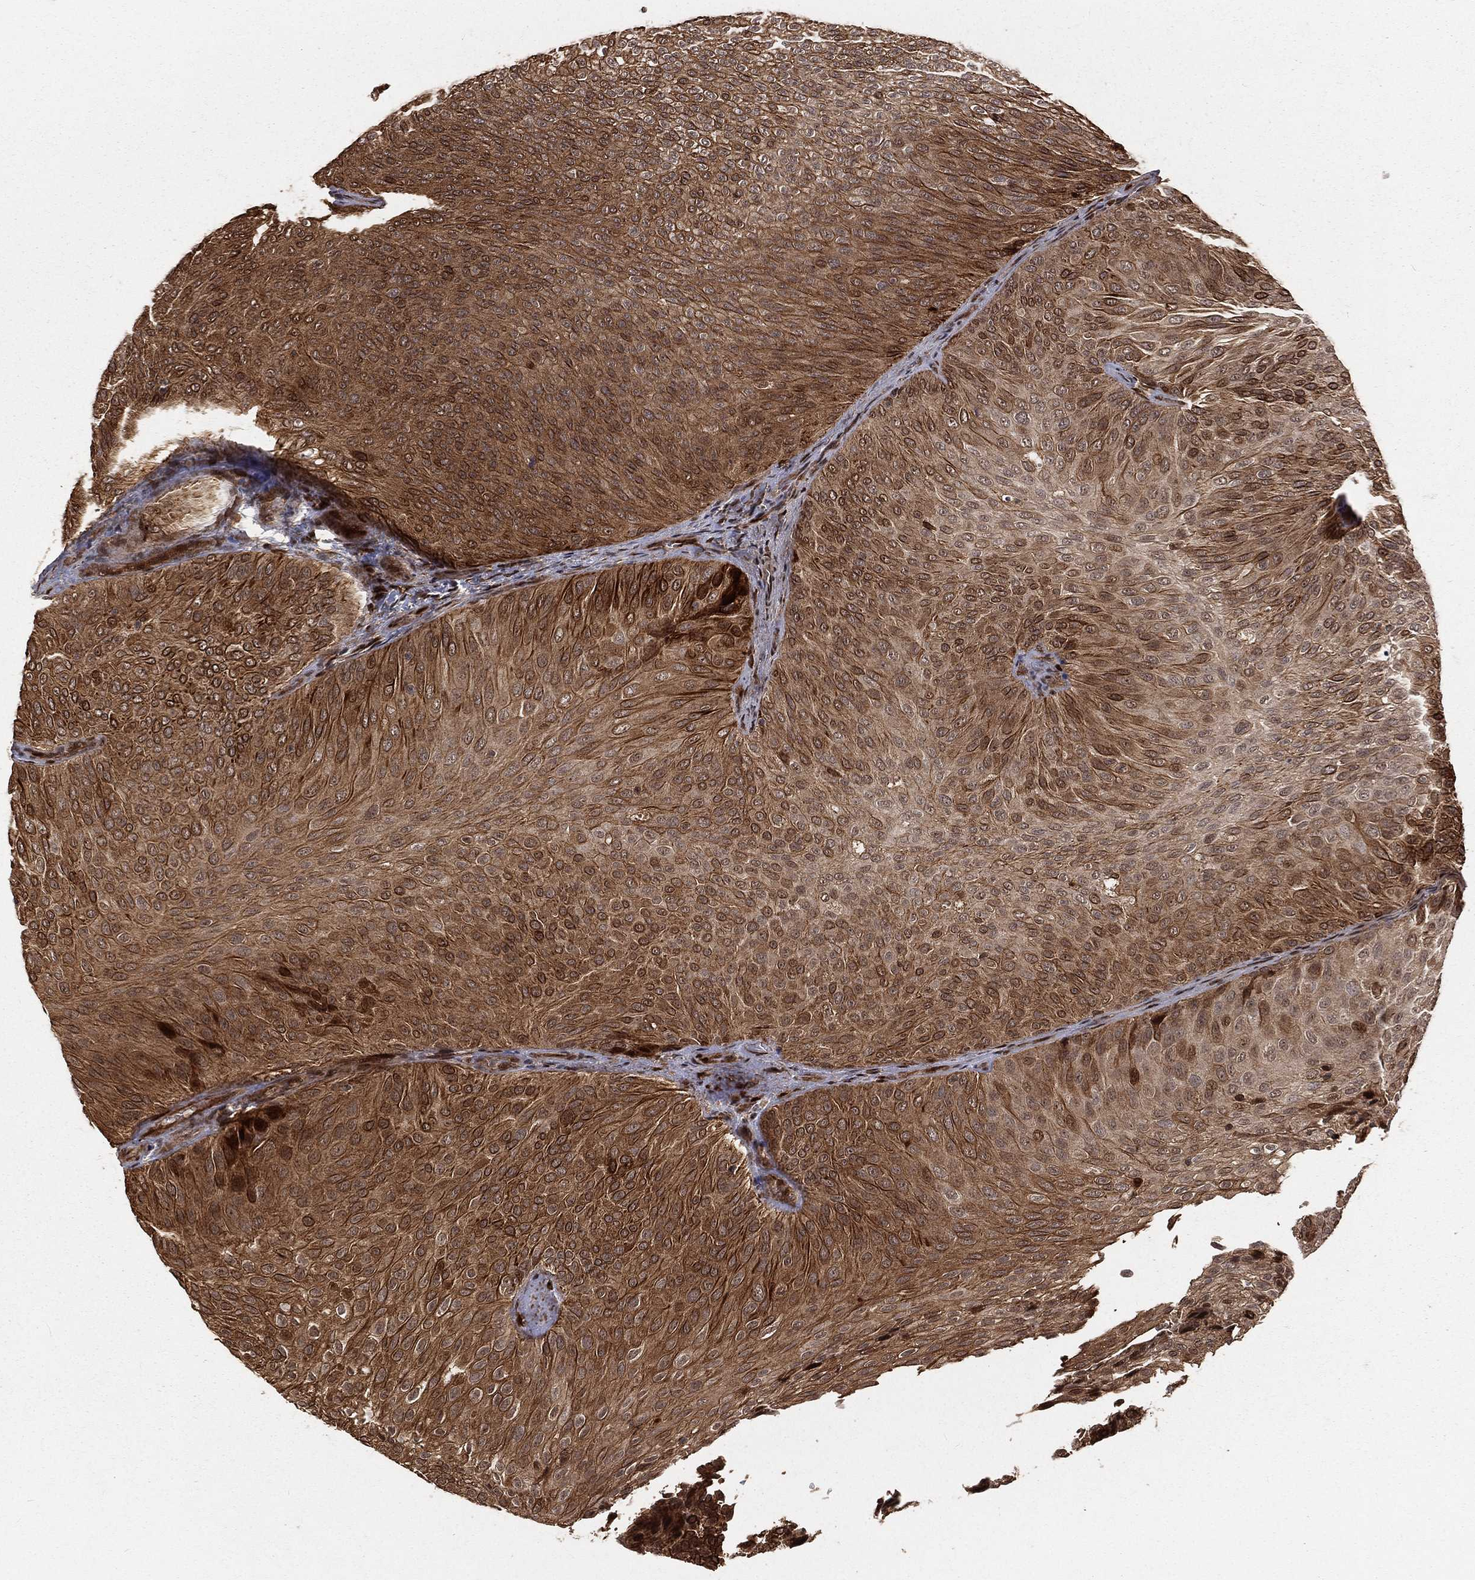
{"staining": {"intensity": "strong", "quantity": "25%-75%", "location": "cytoplasmic/membranous"}, "tissue": "urothelial cancer", "cell_type": "Tumor cells", "image_type": "cancer", "snomed": [{"axis": "morphology", "description": "Urothelial carcinoma, Low grade"}, {"axis": "topography", "description": "Urinary bladder"}], "caption": "An immunohistochemistry (IHC) image of tumor tissue is shown. Protein staining in brown highlights strong cytoplasmic/membranous positivity in urothelial cancer within tumor cells.", "gene": "MAPK1", "patient": {"sex": "male", "age": 78}}